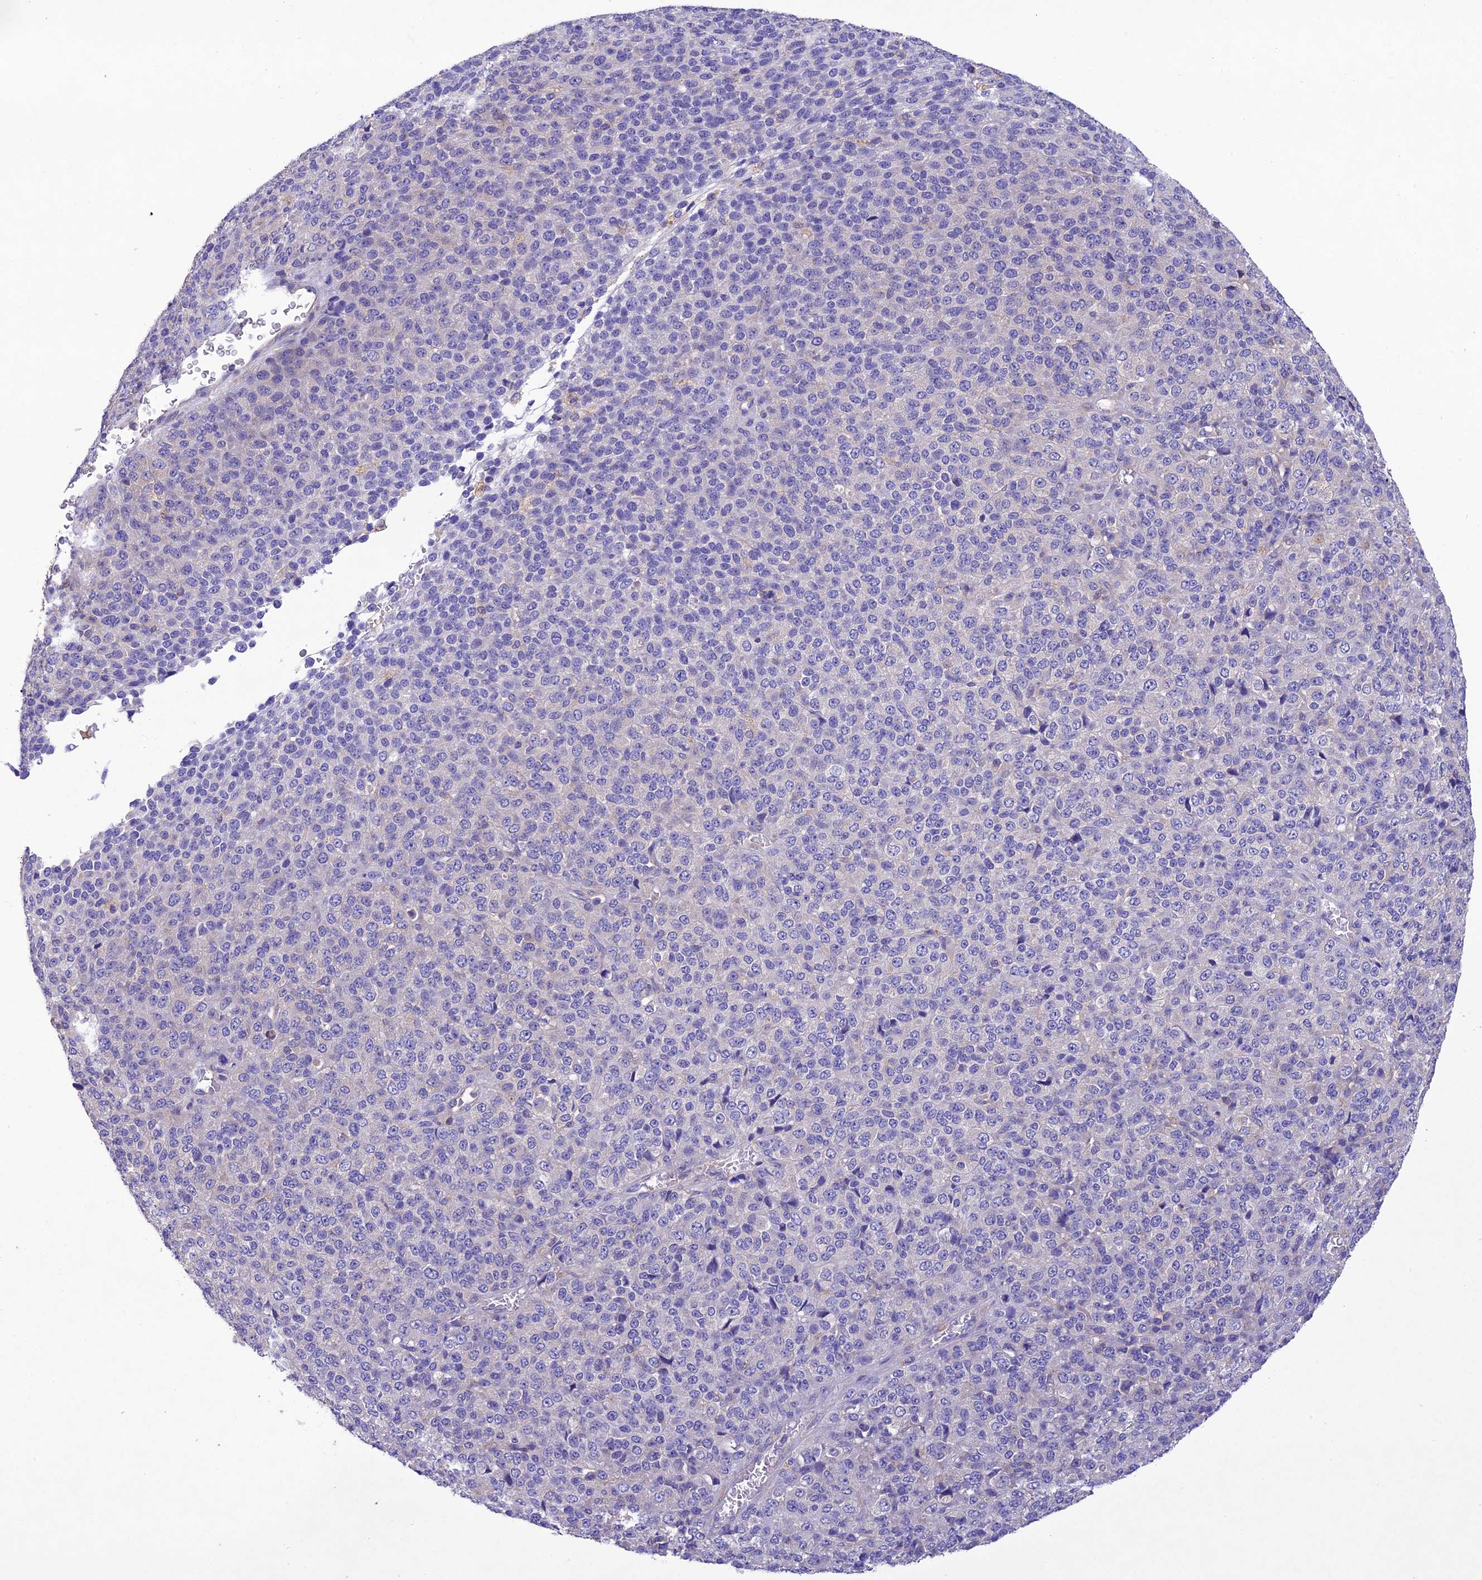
{"staining": {"intensity": "negative", "quantity": "none", "location": "none"}, "tissue": "melanoma", "cell_type": "Tumor cells", "image_type": "cancer", "snomed": [{"axis": "morphology", "description": "Malignant melanoma, Metastatic site"}, {"axis": "topography", "description": "Brain"}], "caption": "Immunohistochemistry of human melanoma reveals no expression in tumor cells.", "gene": "SNX24", "patient": {"sex": "female", "age": 56}}